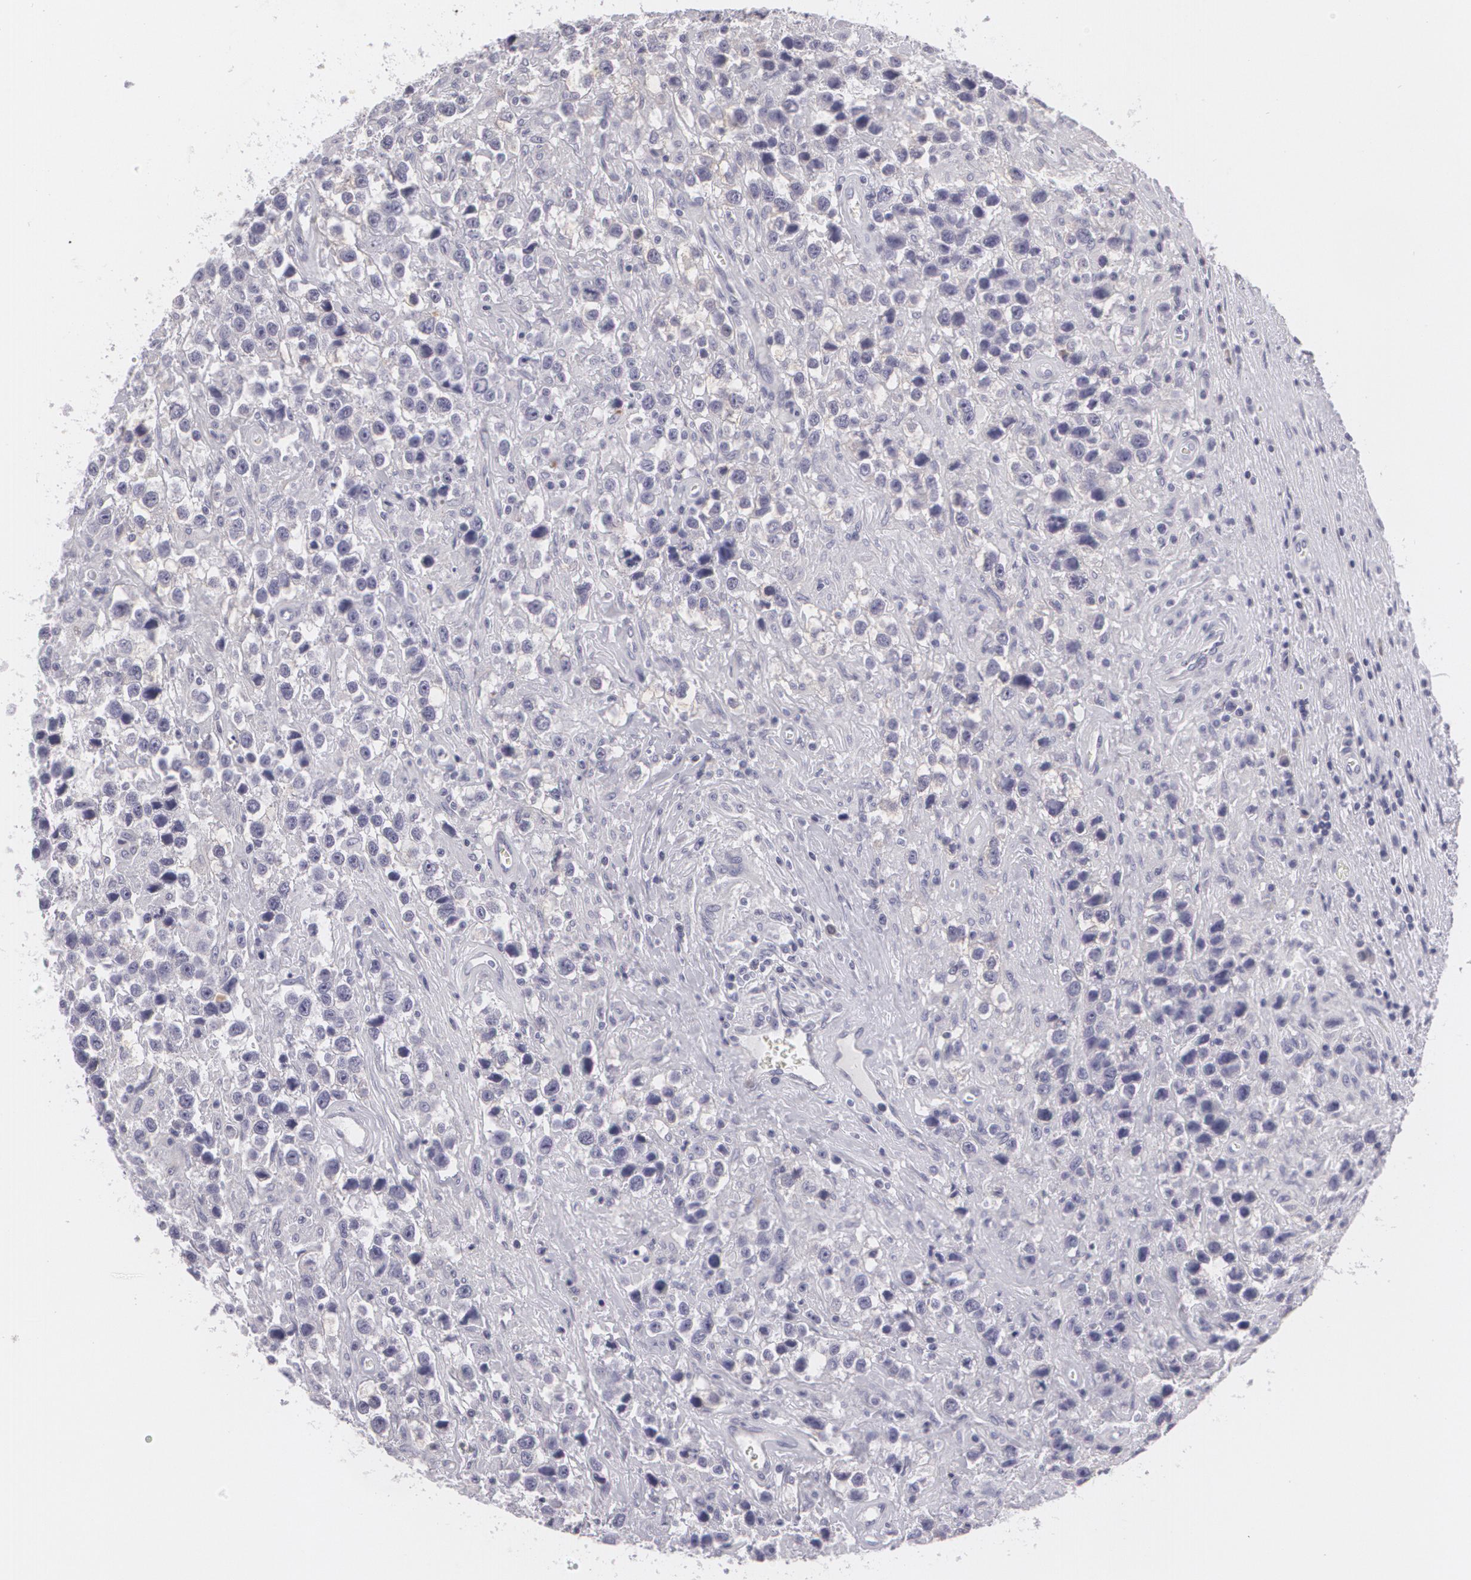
{"staining": {"intensity": "negative", "quantity": "none", "location": "none"}, "tissue": "testis cancer", "cell_type": "Tumor cells", "image_type": "cancer", "snomed": [{"axis": "morphology", "description": "Seminoma, NOS"}, {"axis": "topography", "description": "Testis"}], "caption": "An image of human testis cancer is negative for staining in tumor cells.", "gene": "MAP2", "patient": {"sex": "male", "age": 43}}